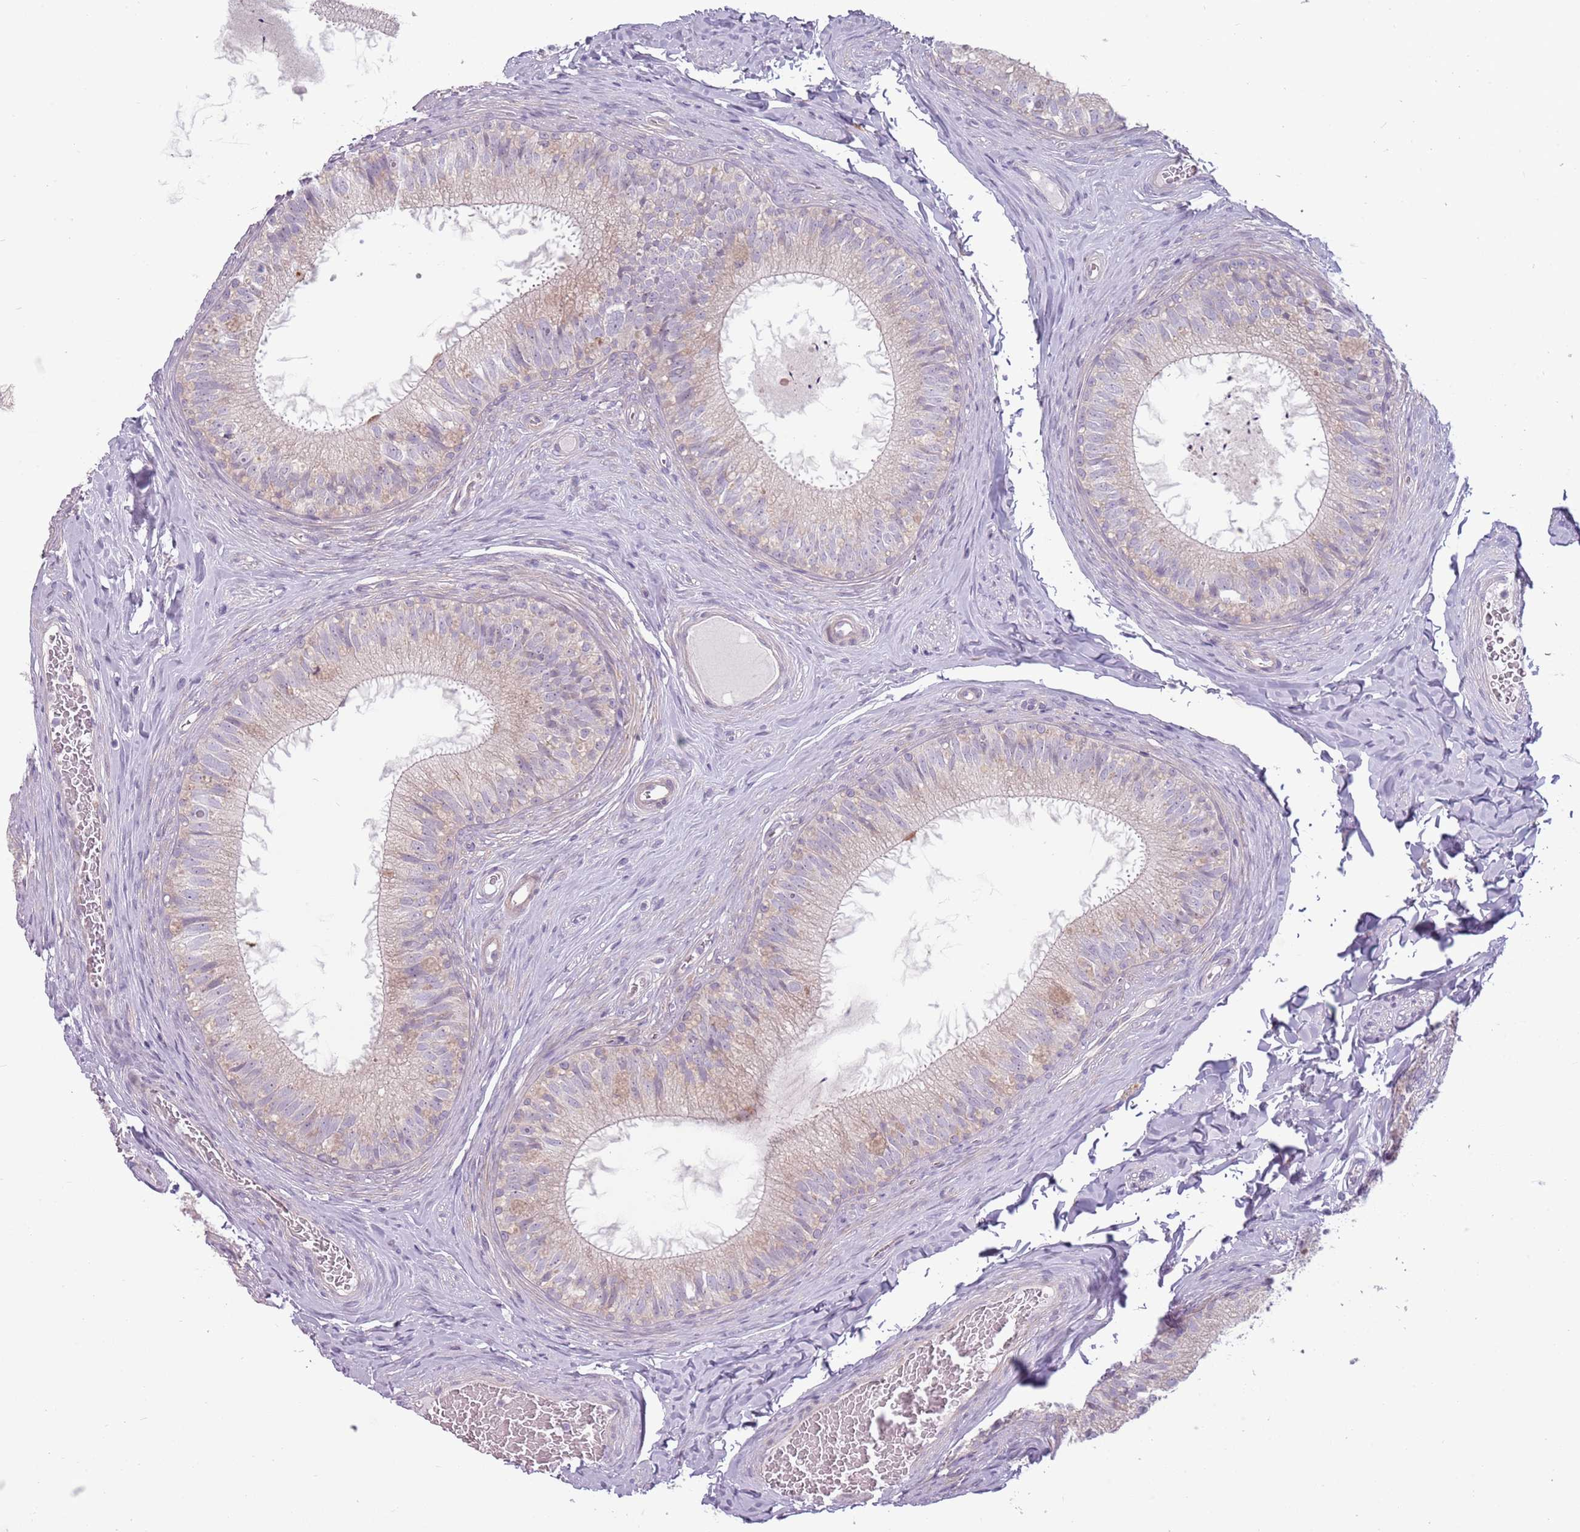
{"staining": {"intensity": "weak", "quantity": "<25%", "location": "cytoplasmic/membranous"}, "tissue": "epididymis", "cell_type": "Glandular cells", "image_type": "normal", "snomed": [{"axis": "morphology", "description": "Normal tissue, NOS"}, {"axis": "topography", "description": "Epididymis"}], "caption": "This is an immunohistochemistry micrograph of unremarkable epididymis. There is no expression in glandular cells.", "gene": "SPAG4", "patient": {"sex": "male", "age": 34}}